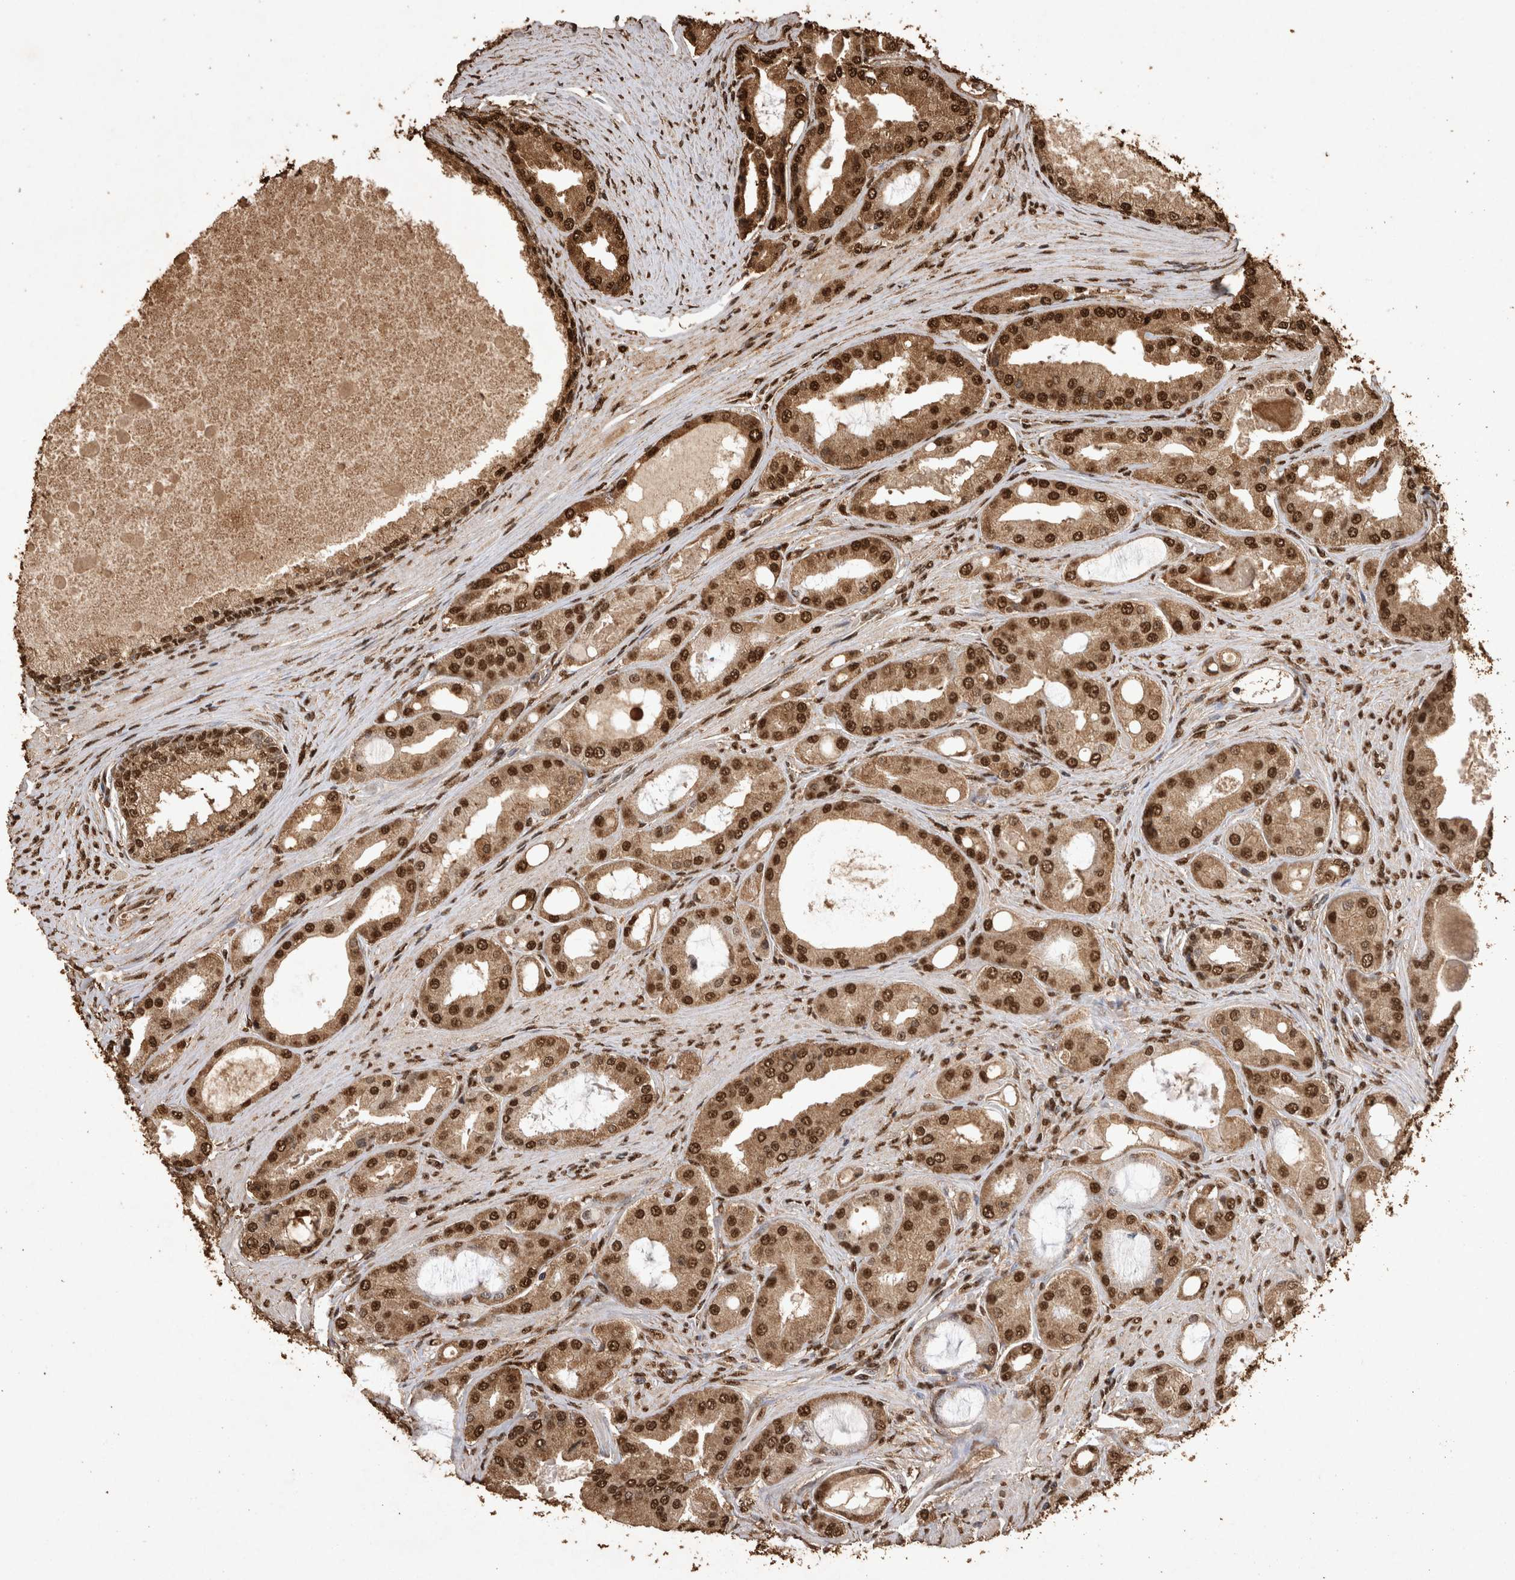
{"staining": {"intensity": "strong", "quantity": ">75%", "location": "cytoplasmic/membranous,nuclear"}, "tissue": "prostate cancer", "cell_type": "Tumor cells", "image_type": "cancer", "snomed": [{"axis": "morphology", "description": "Adenocarcinoma, High grade"}, {"axis": "topography", "description": "Prostate"}], "caption": "Adenocarcinoma (high-grade) (prostate) stained for a protein (brown) exhibits strong cytoplasmic/membranous and nuclear positive staining in about >75% of tumor cells.", "gene": "OAS2", "patient": {"sex": "male", "age": 60}}